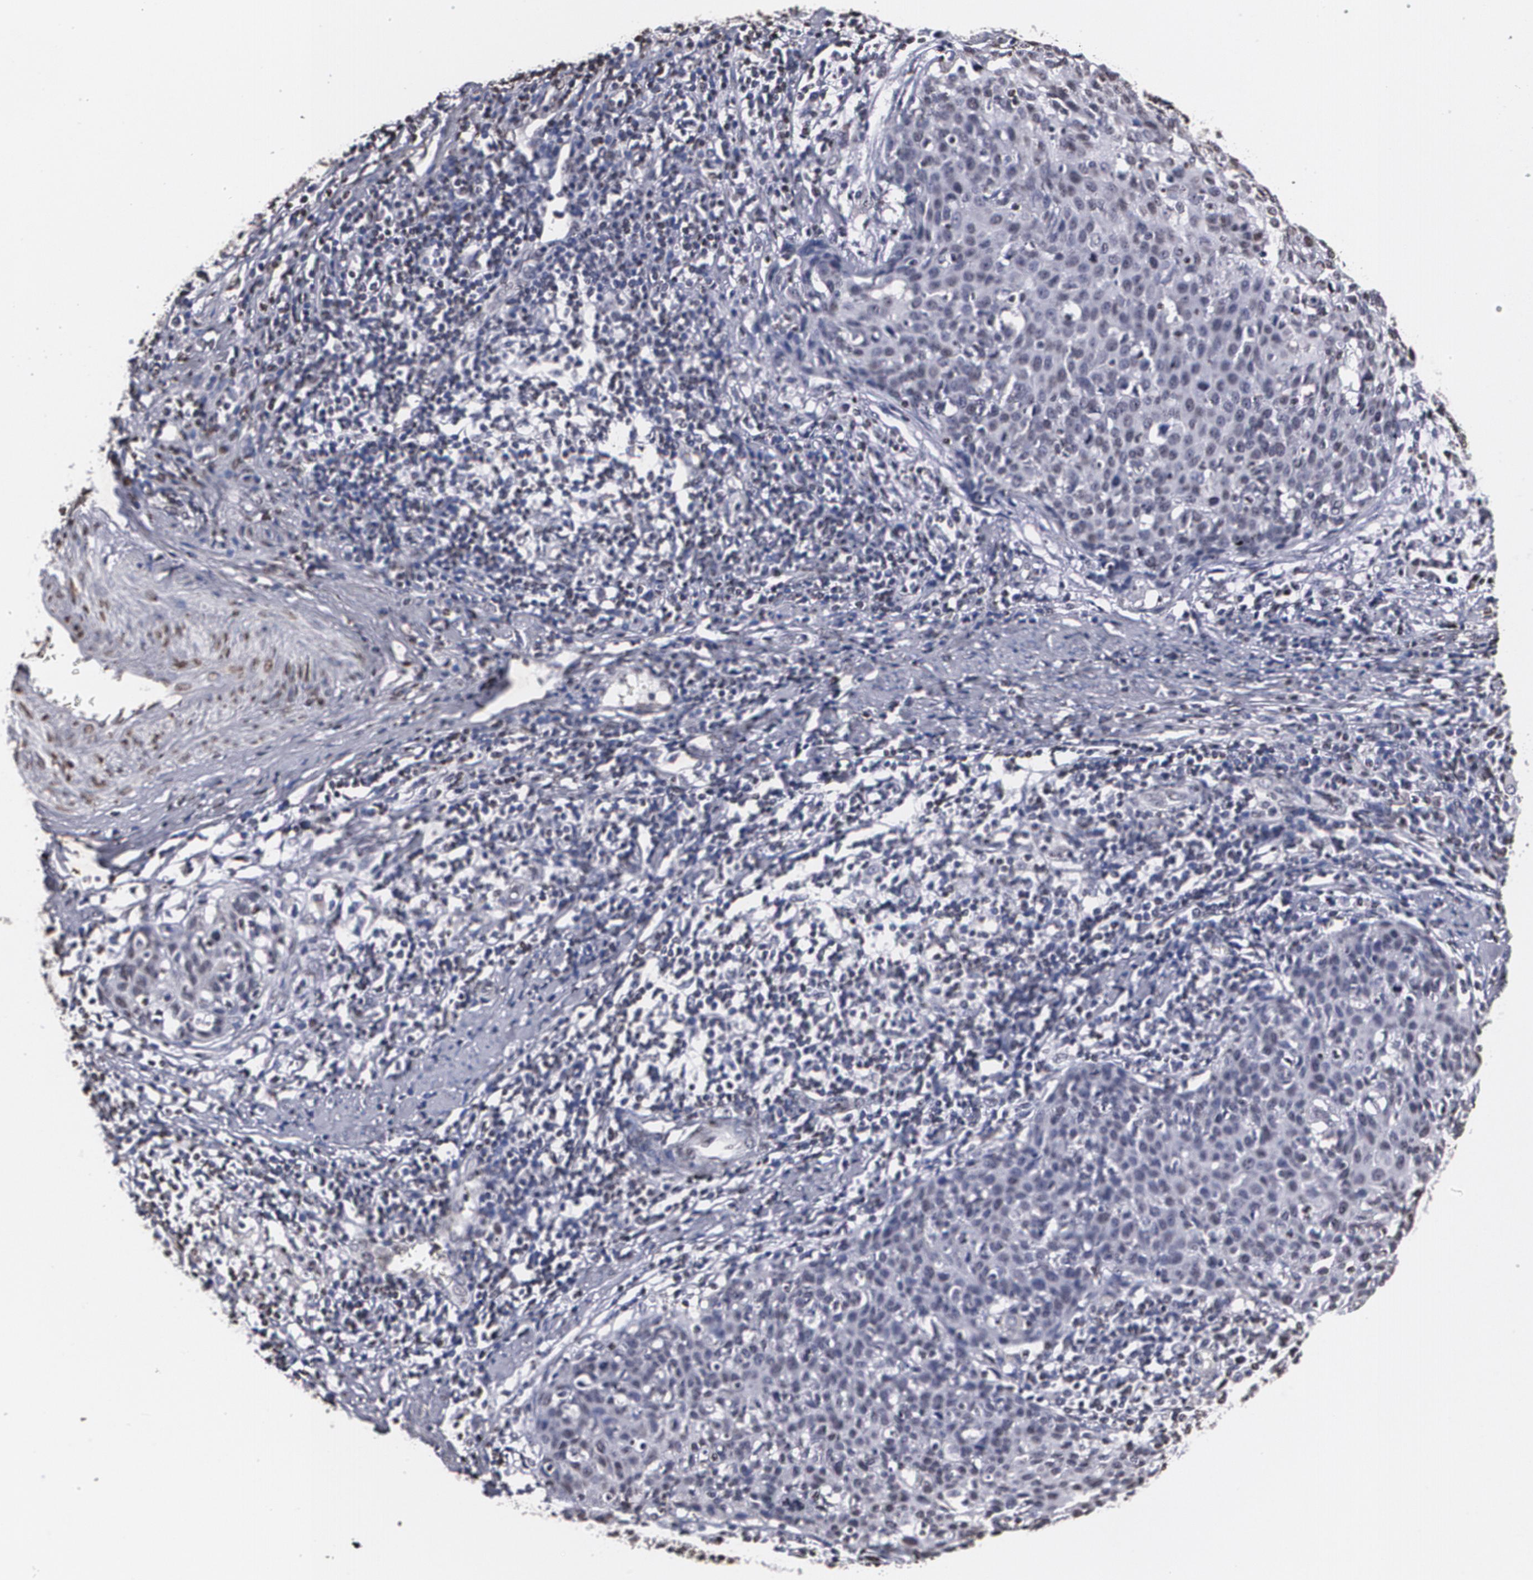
{"staining": {"intensity": "negative", "quantity": "none", "location": "none"}, "tissue": "cervical cancer", "cell_type": "Tumor cells", "image_type": "cancer", "snomed": [{"axis": "morphology", "description": "Squamous cell carcinoma, NOS"}, {"axis": "topography", "description": "Cervix"}], "caption": "Immunohistochemistry (IHC) micrograph of human cervical squamous cell carcinoma stained for a protein (brown), which demonstrates no expression in tumor cells.", "gene": "MVP", "patient": {"sex": "female", "age": 38}}